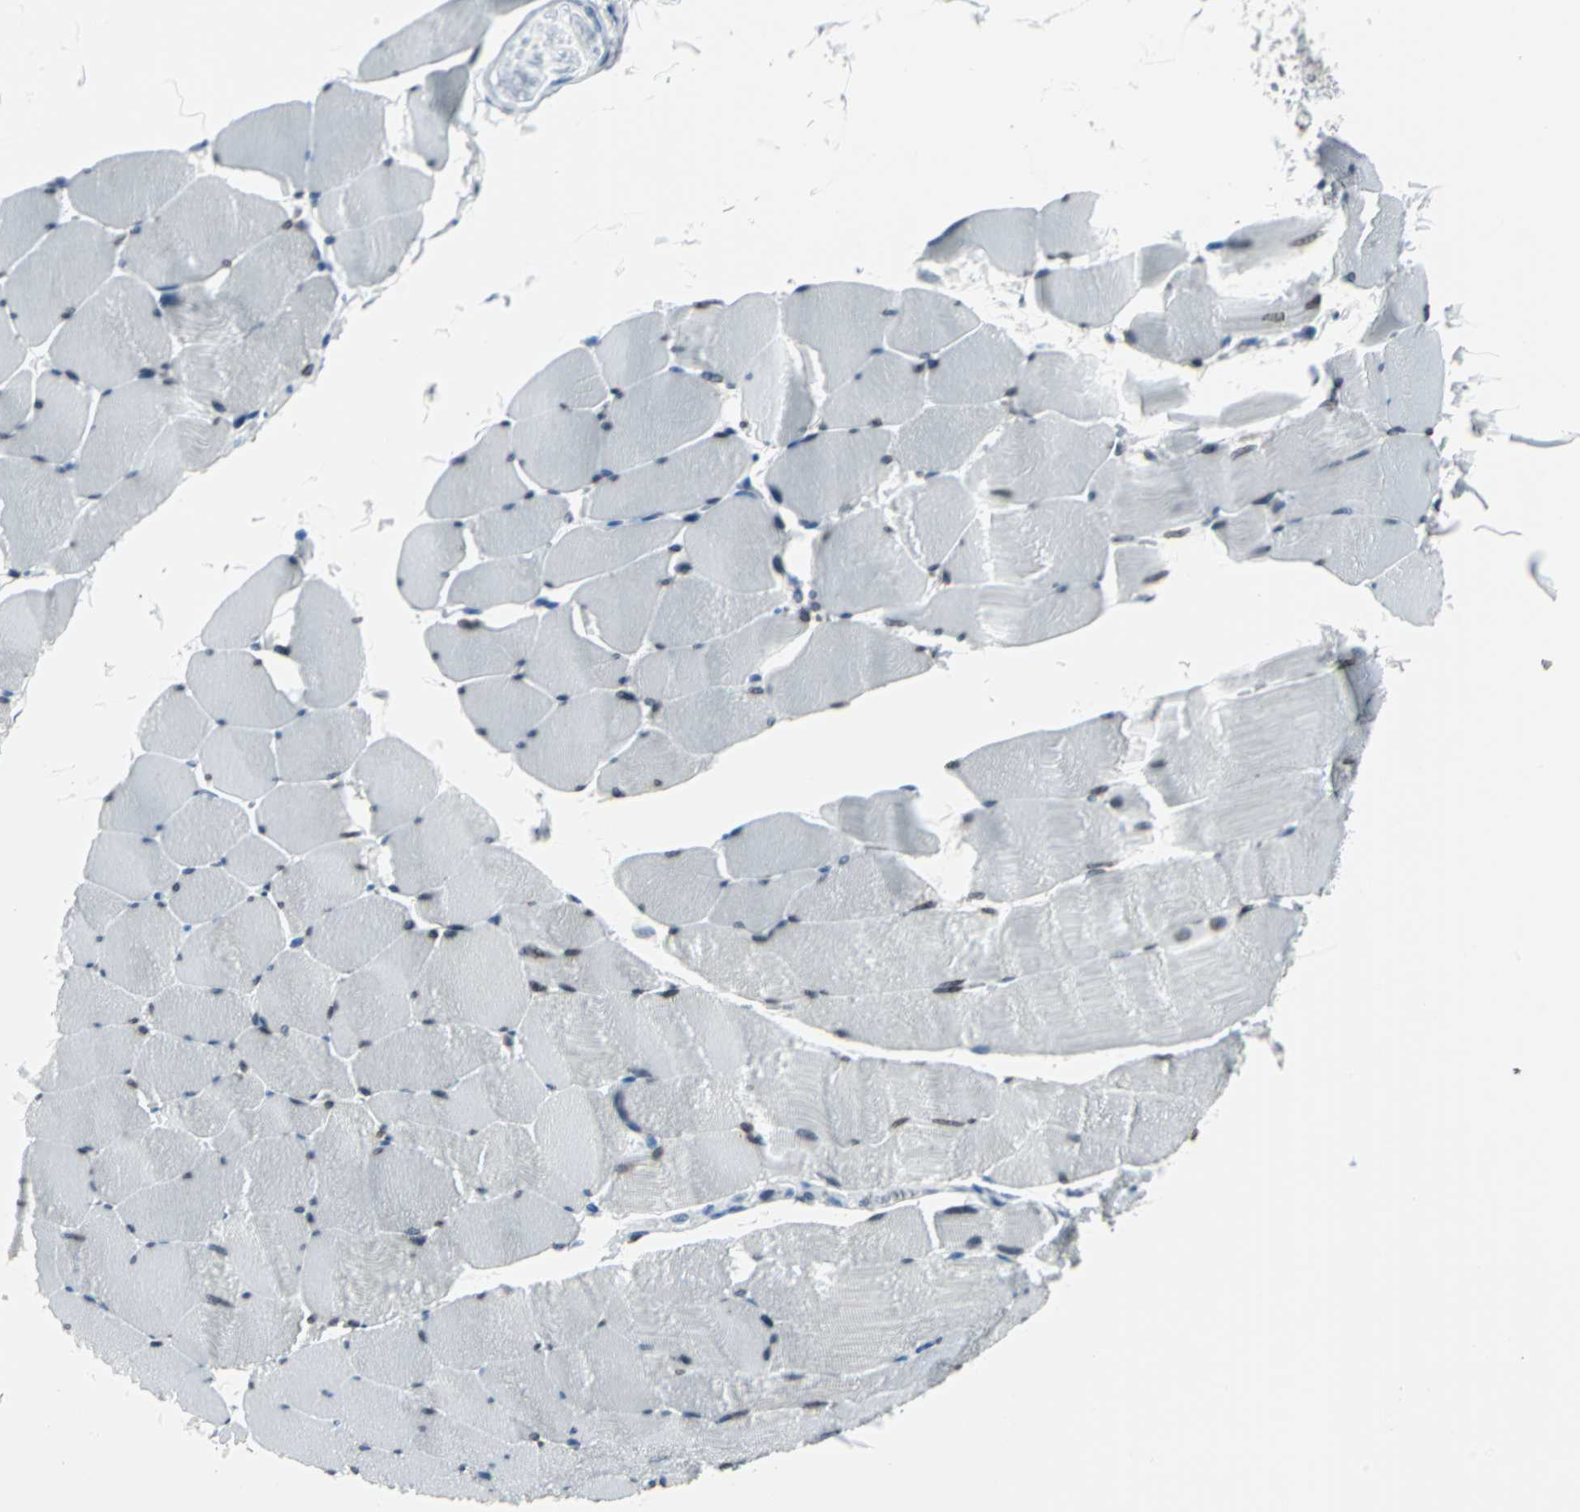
{"staining": {"intensity": "moderate", "quantity": "25%-75%", "location": "cytoplasmic/membranous,nuclear"}, "tissue": "skeletal muscle", "cell_type": "Myocytes", "image_type": "normal", "snomed": [{"axis": "morphology", "description": "Normal tissue, NOS"}, {"axis": "topography", "description": "Skeletal muscle"}], "caption": "This is a photomicrograph of immunohistochemistry staining of benign skeletal muscle, which shows moderate expression in the cytoplasmic/membranous,nuclear of myocytes.", "gene": "SNUPN", "patient": {"sex": "male", "age": 62}}